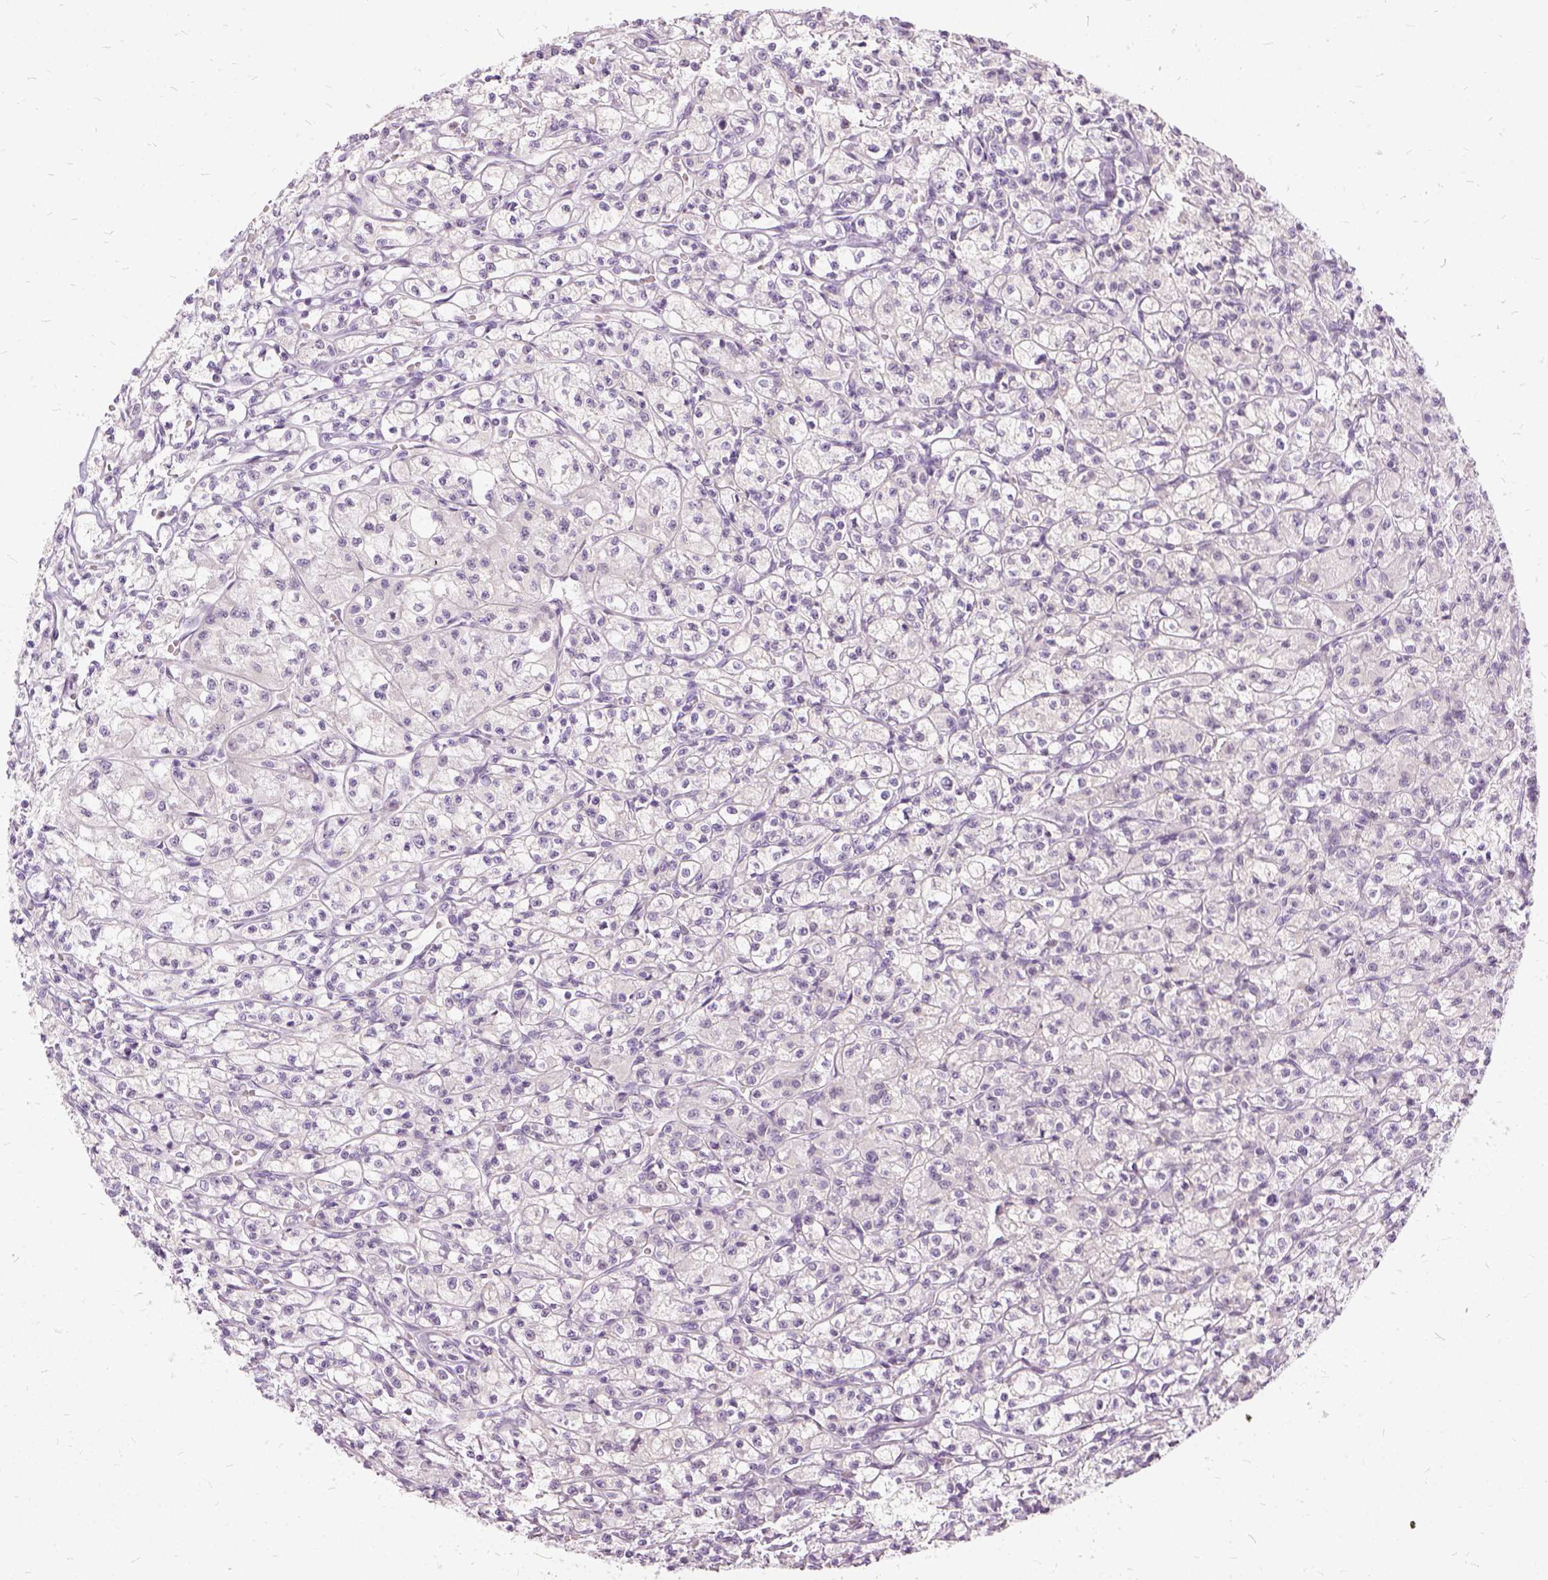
{"staining": {"intensity": "negative", "quantity": "none", "location": "none"}, "tissue": "renal cancer", "cell_type": "Tumor cells", "image_type": "cancer", "snomed": [{"axis": "morphology", "description": "Adenocarcinoma, NOS"}, {"axis": "topography", "description": "Kidney"}], "caption": "An immunohistochemistry photomicrograph of renal adenocarcinoma is shown. There is no staining in tumor cells of renal adenocarcinoma.", "gene": "FDX1", "patient": {"sex": "female", "age": 70}}